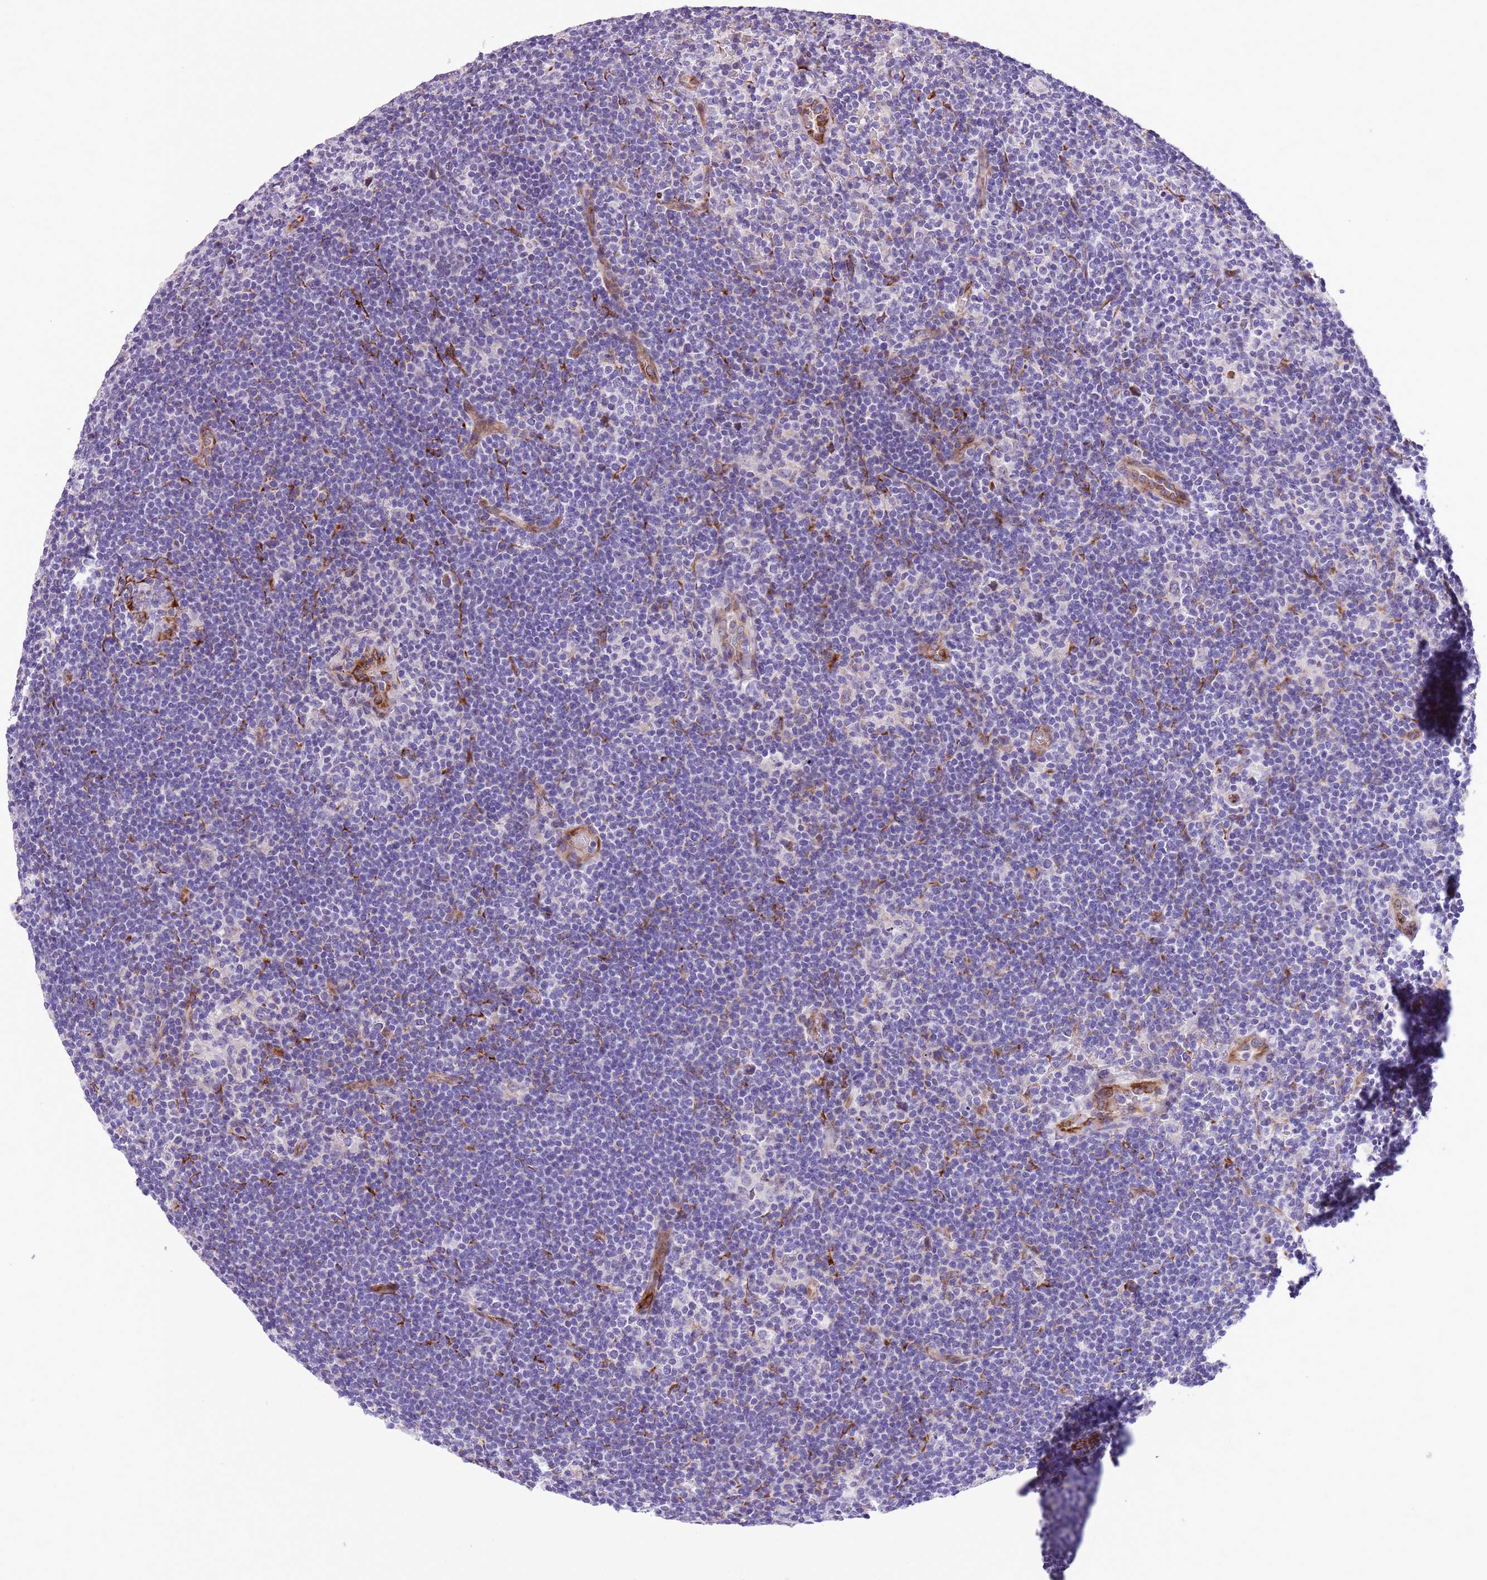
{"staining": {"intensity": "negative", "quantity": "none", "location": "none"}, "tissue": "lymphoma", "cell_type": "Tumor cells", "image_type": "cancer", "snomed": [{"axis": "morphology", "description": "Hodgkin's disease, NOS"}, {"axis": "topography", "description": "Lymph node"}], "caption": "Tumor cells show no significant positivity in lymphoma.", "gene": "MRPL32", "patient": {"sex": "female", "age": 57}}